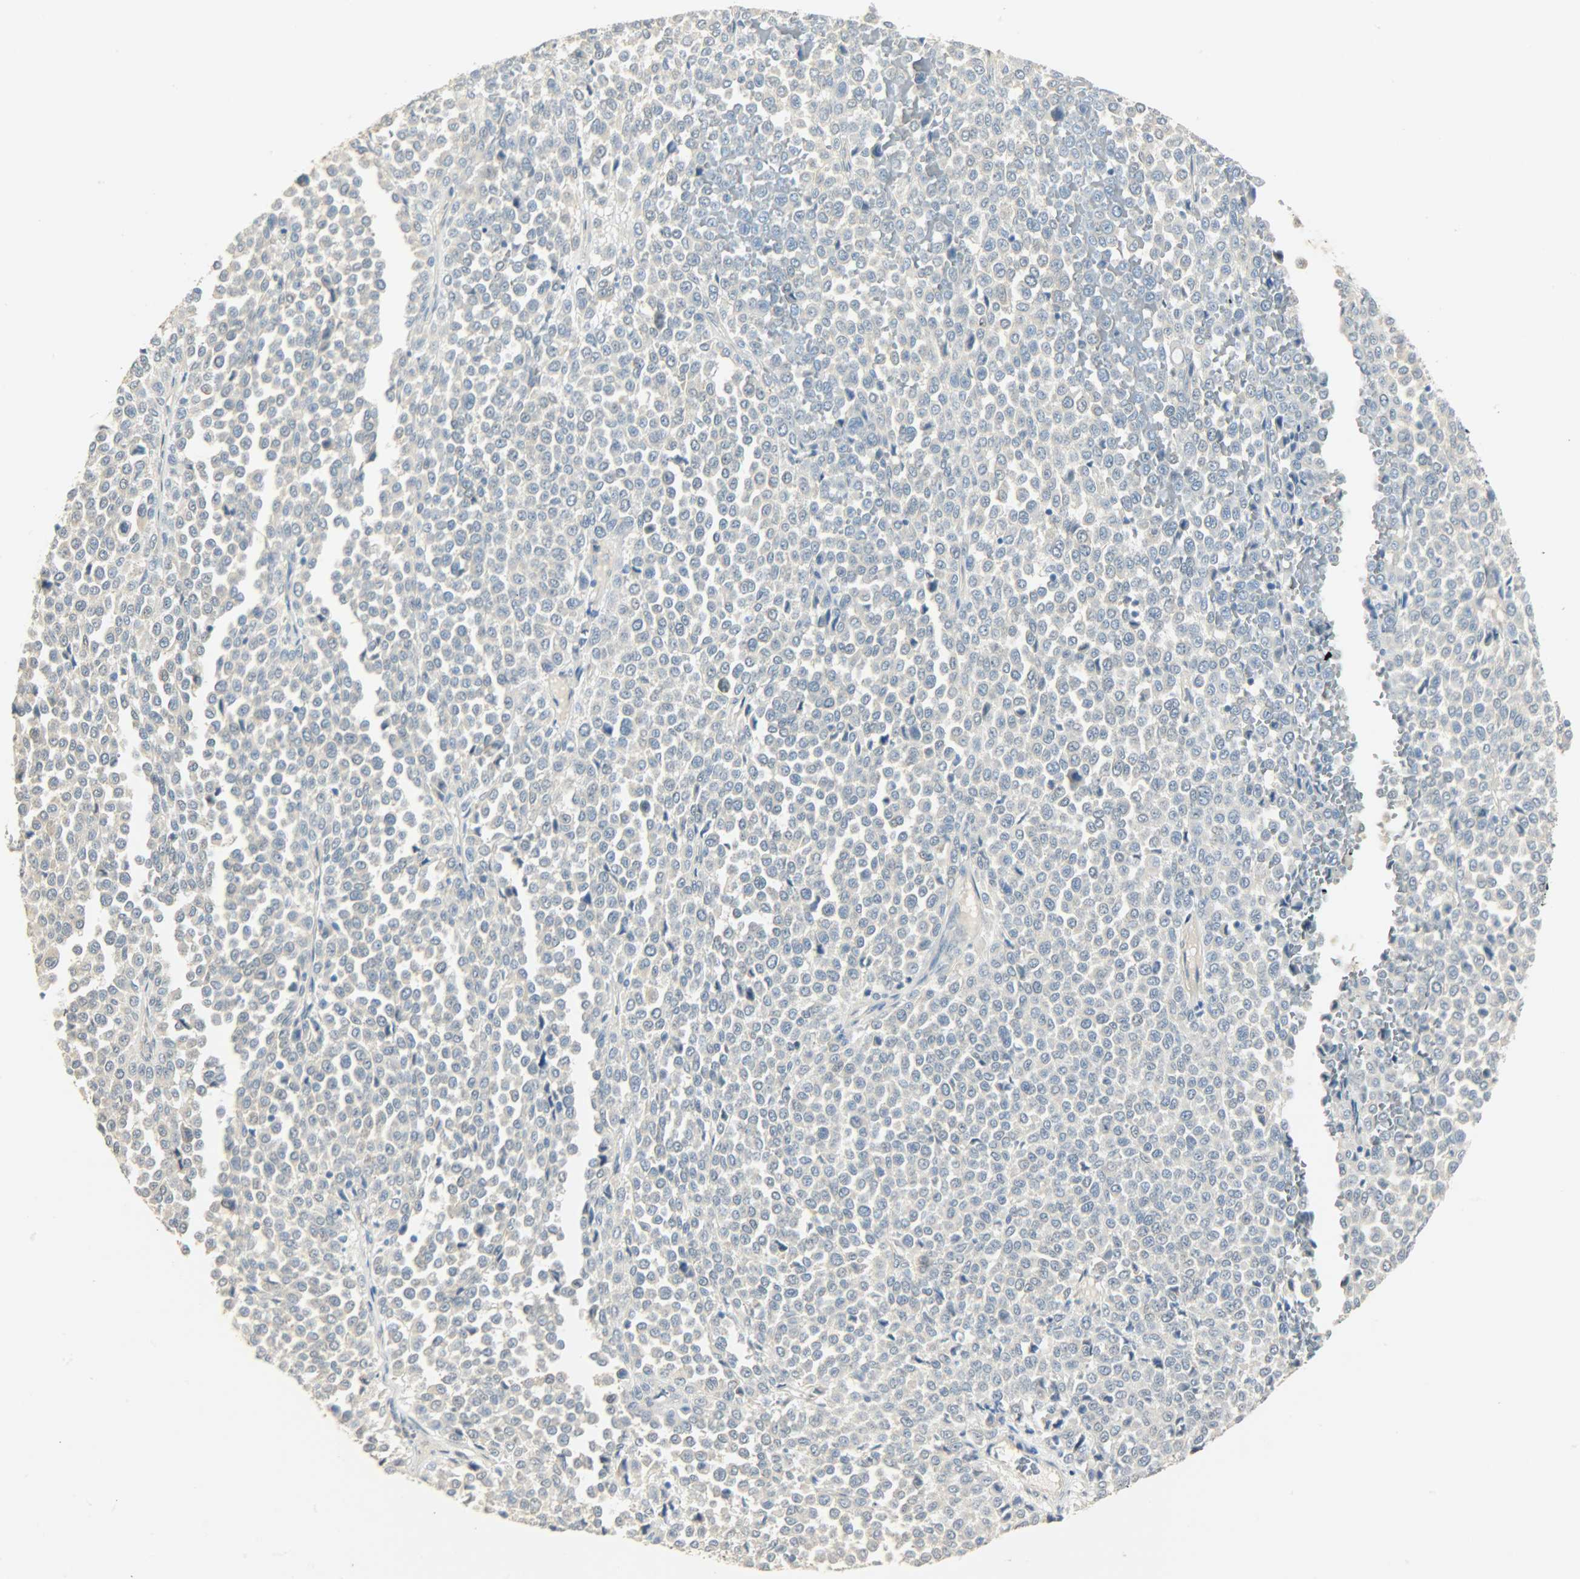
{"staining": {"intensity": "negative", "quantity": "none", "location": "none"}, "tissue": "melanoma", "cell_type": "Tumor cells", "image_type": "cancer", "snomed": [{"axis": "morphology", "description": "Malignant melanoma, Metastatic site"}, {"axis": "topography", "description": "Pancreas"}], "caption": "A photomicrograph of human melanoma is negative for staining in tumor cells.", "gene": "USP13", "patient": {"sex": "female", "age": 30}}